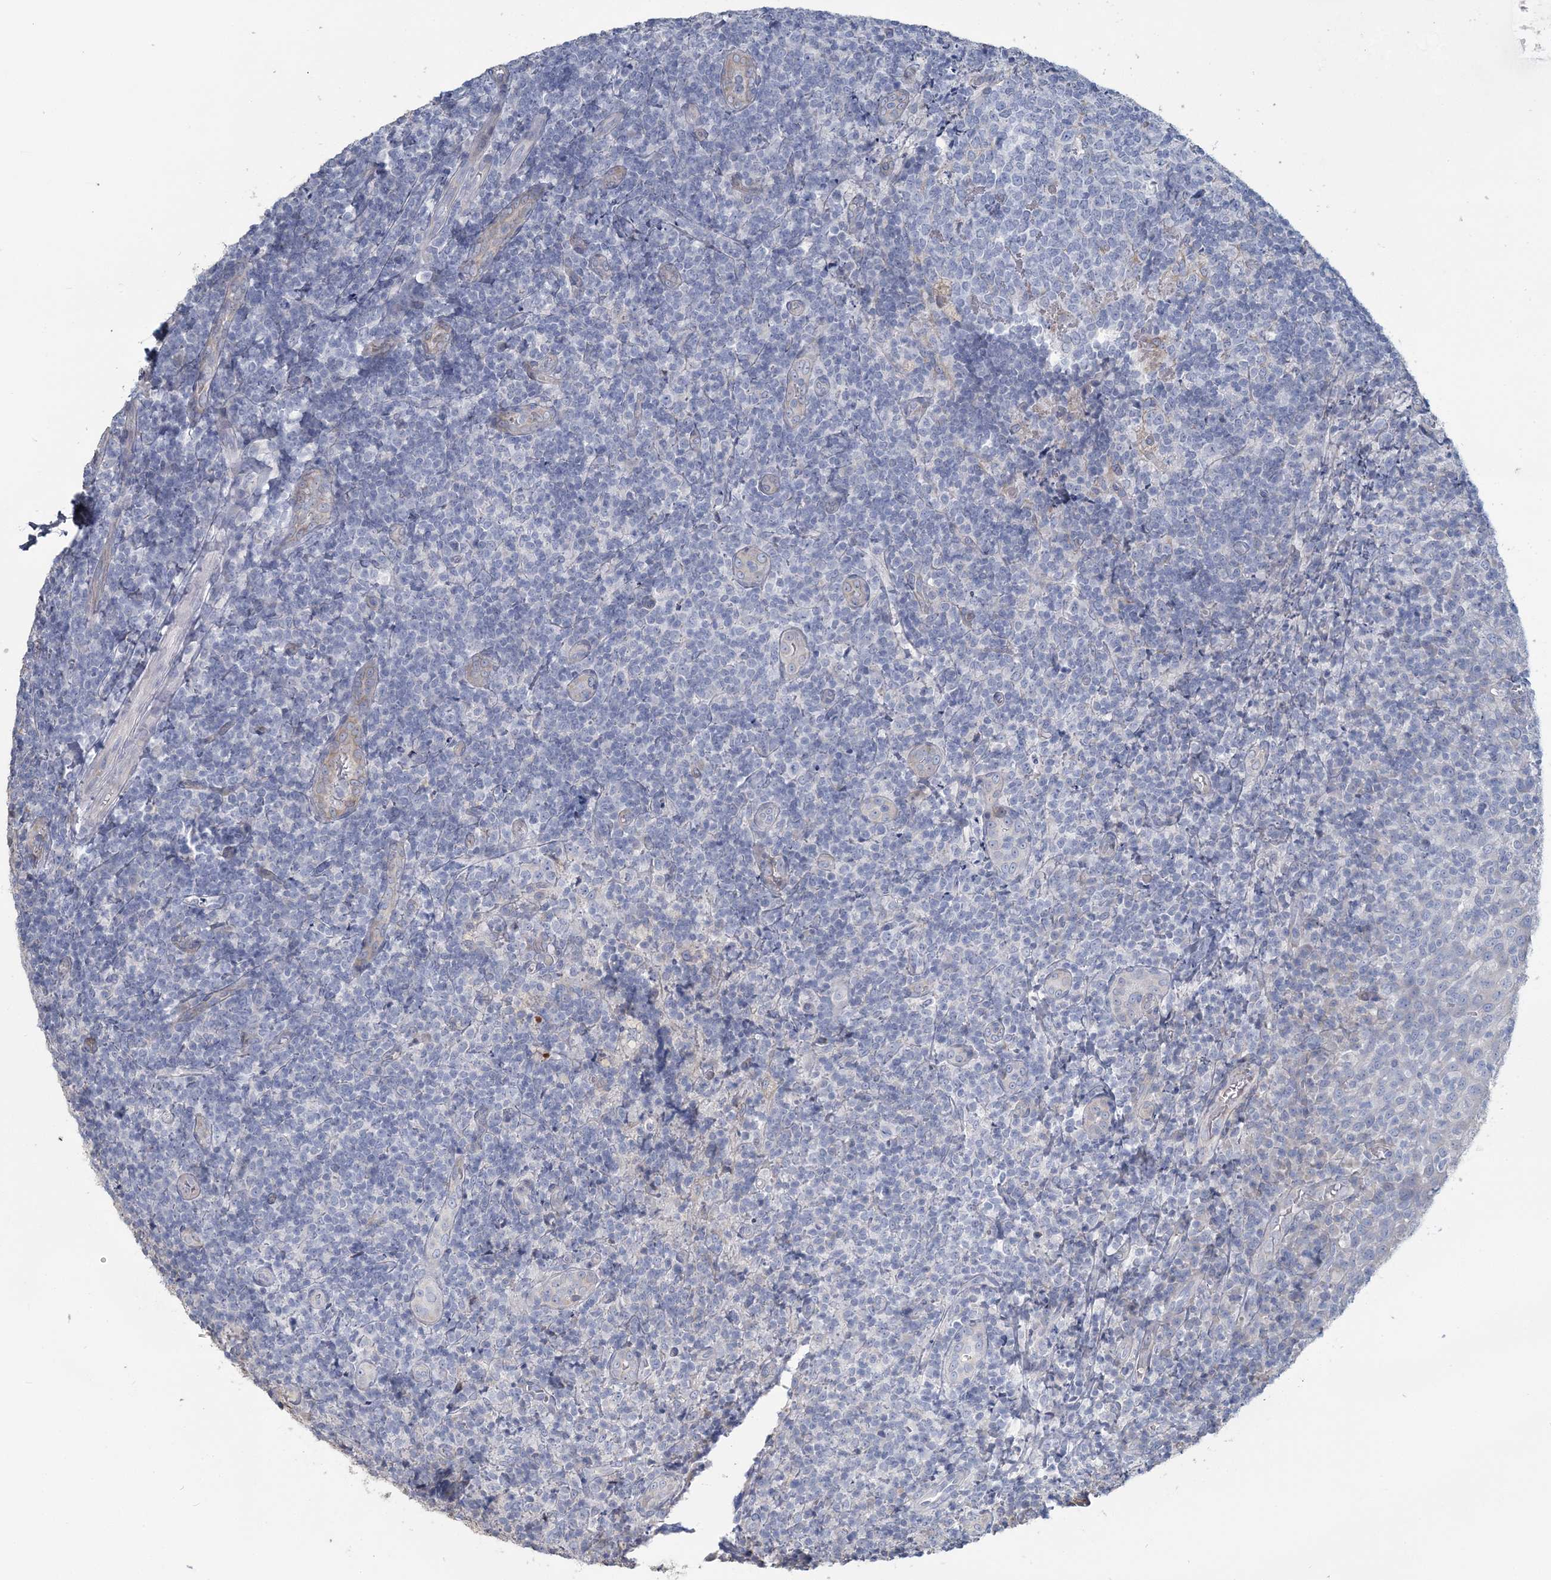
{"staining": {"intensity": "negative", "quantity": "none", "location": "none"}, "tissue": "tonsil", "cell_type": "Germinal center cells", "image_type": "normal", "snomed": [{"axis": "morphology", "description": "Normal tissue, NOS"}, {"axis": "topography", "description": "Tonsil"}], "caption": "Immunohistochemistry micrograph of benign tonsil: tonsil stained with DAB exhibits no significant protein staining in germinal center cells. (DAB (3,3'-diaminobenzidine) IHC visualized using brightfield microscopy, high magnification).", "gene": "CMBL", "patient": {"sex": "female", "age": 19}}